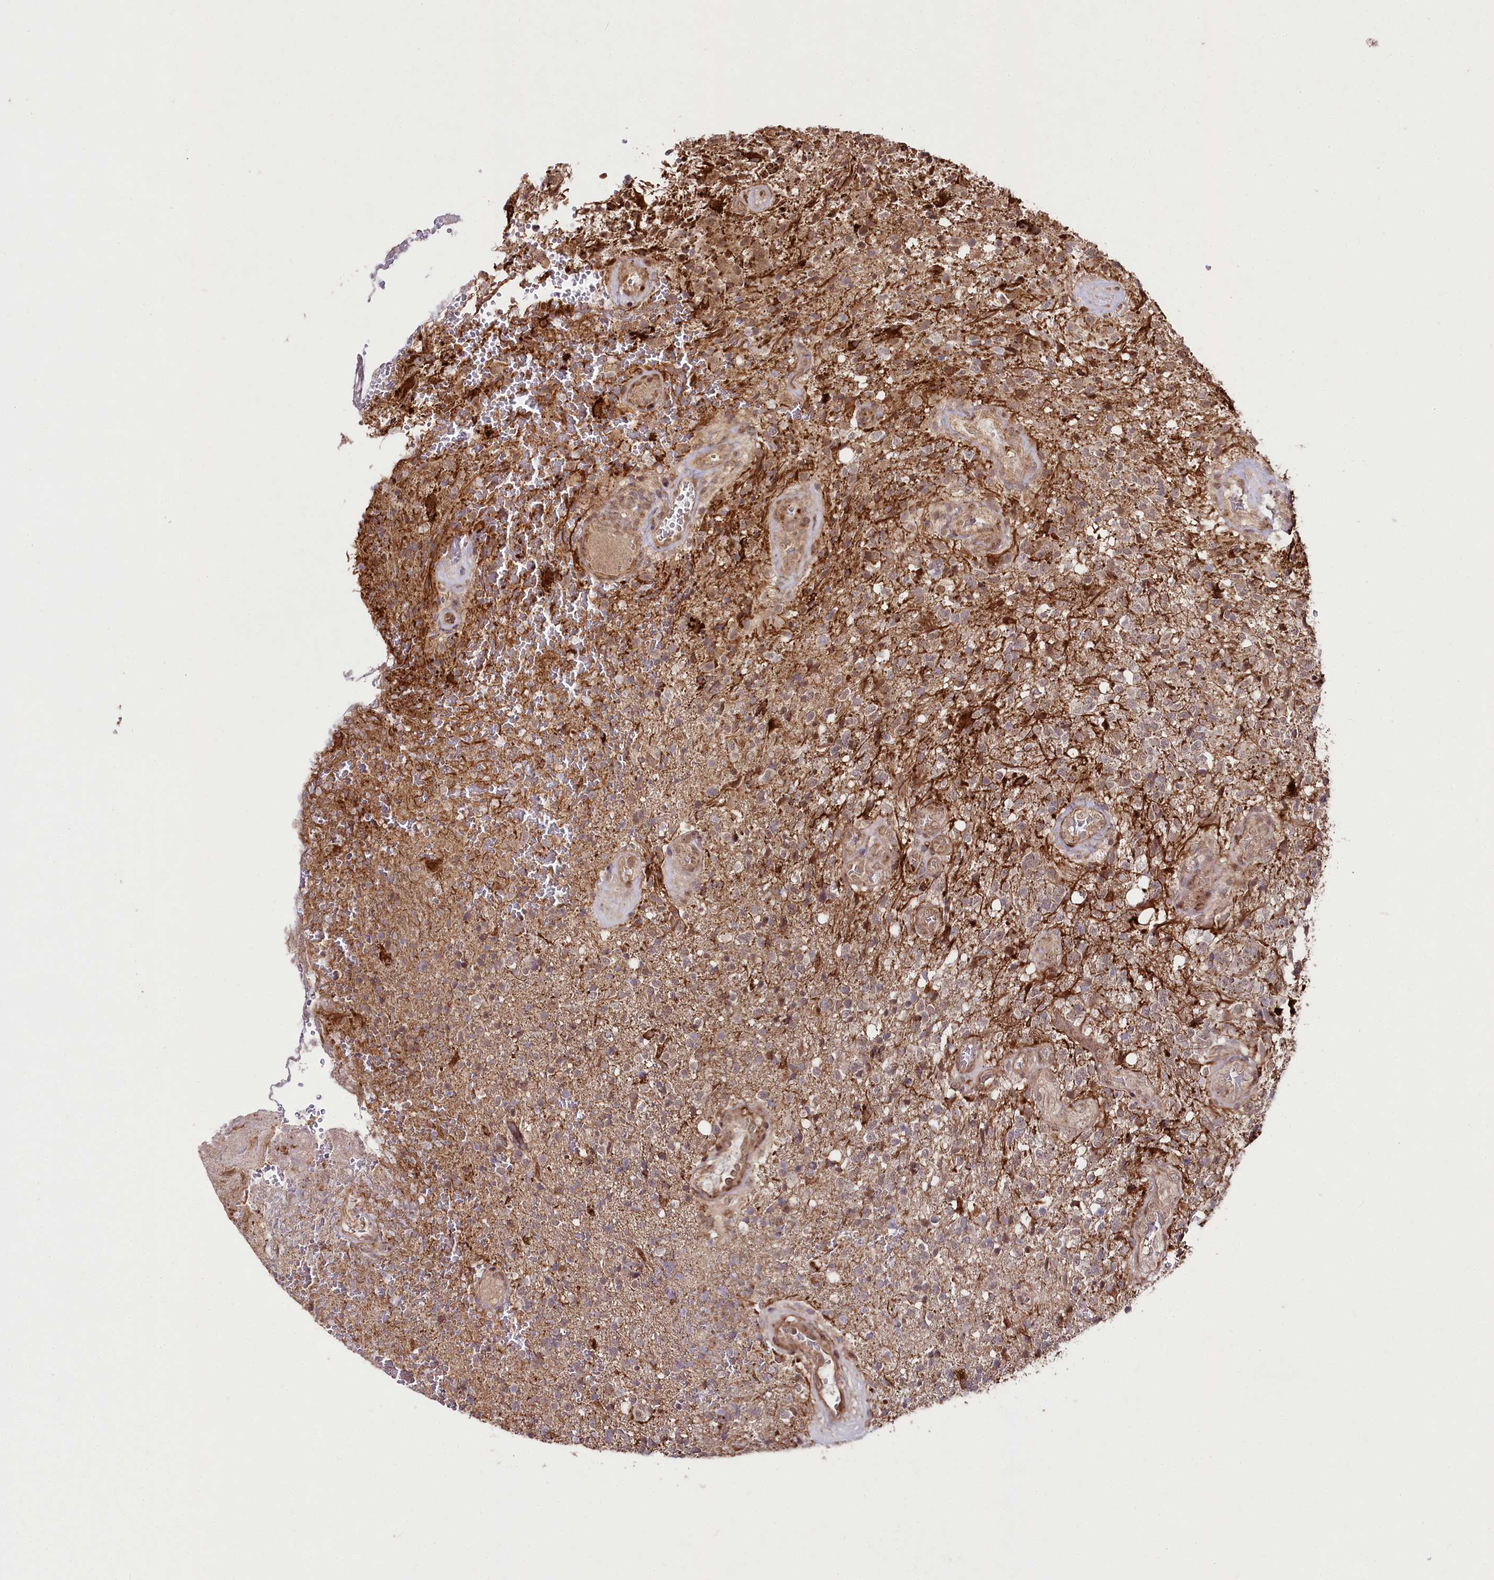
{"staining": {"intensity": "moderate", "quantity": "<25%", "location": "cytoplasmic/membranous"}, "tissue": "glioma", "cell_type": "Tumor cells", "image_type": "cancer", "snomed": [{"axis": "morphology", "description": "Glioma, malignant, High grade"}, {"axis": "topography", "description": "Brain"}], "caption": "Glioma stained with IHC displays moderate cytoplasmic/membranous expression in approximately <25% of tumor cells.", "gene": "PHLDB1", "patient": {"sex": "male", "age": 56}}